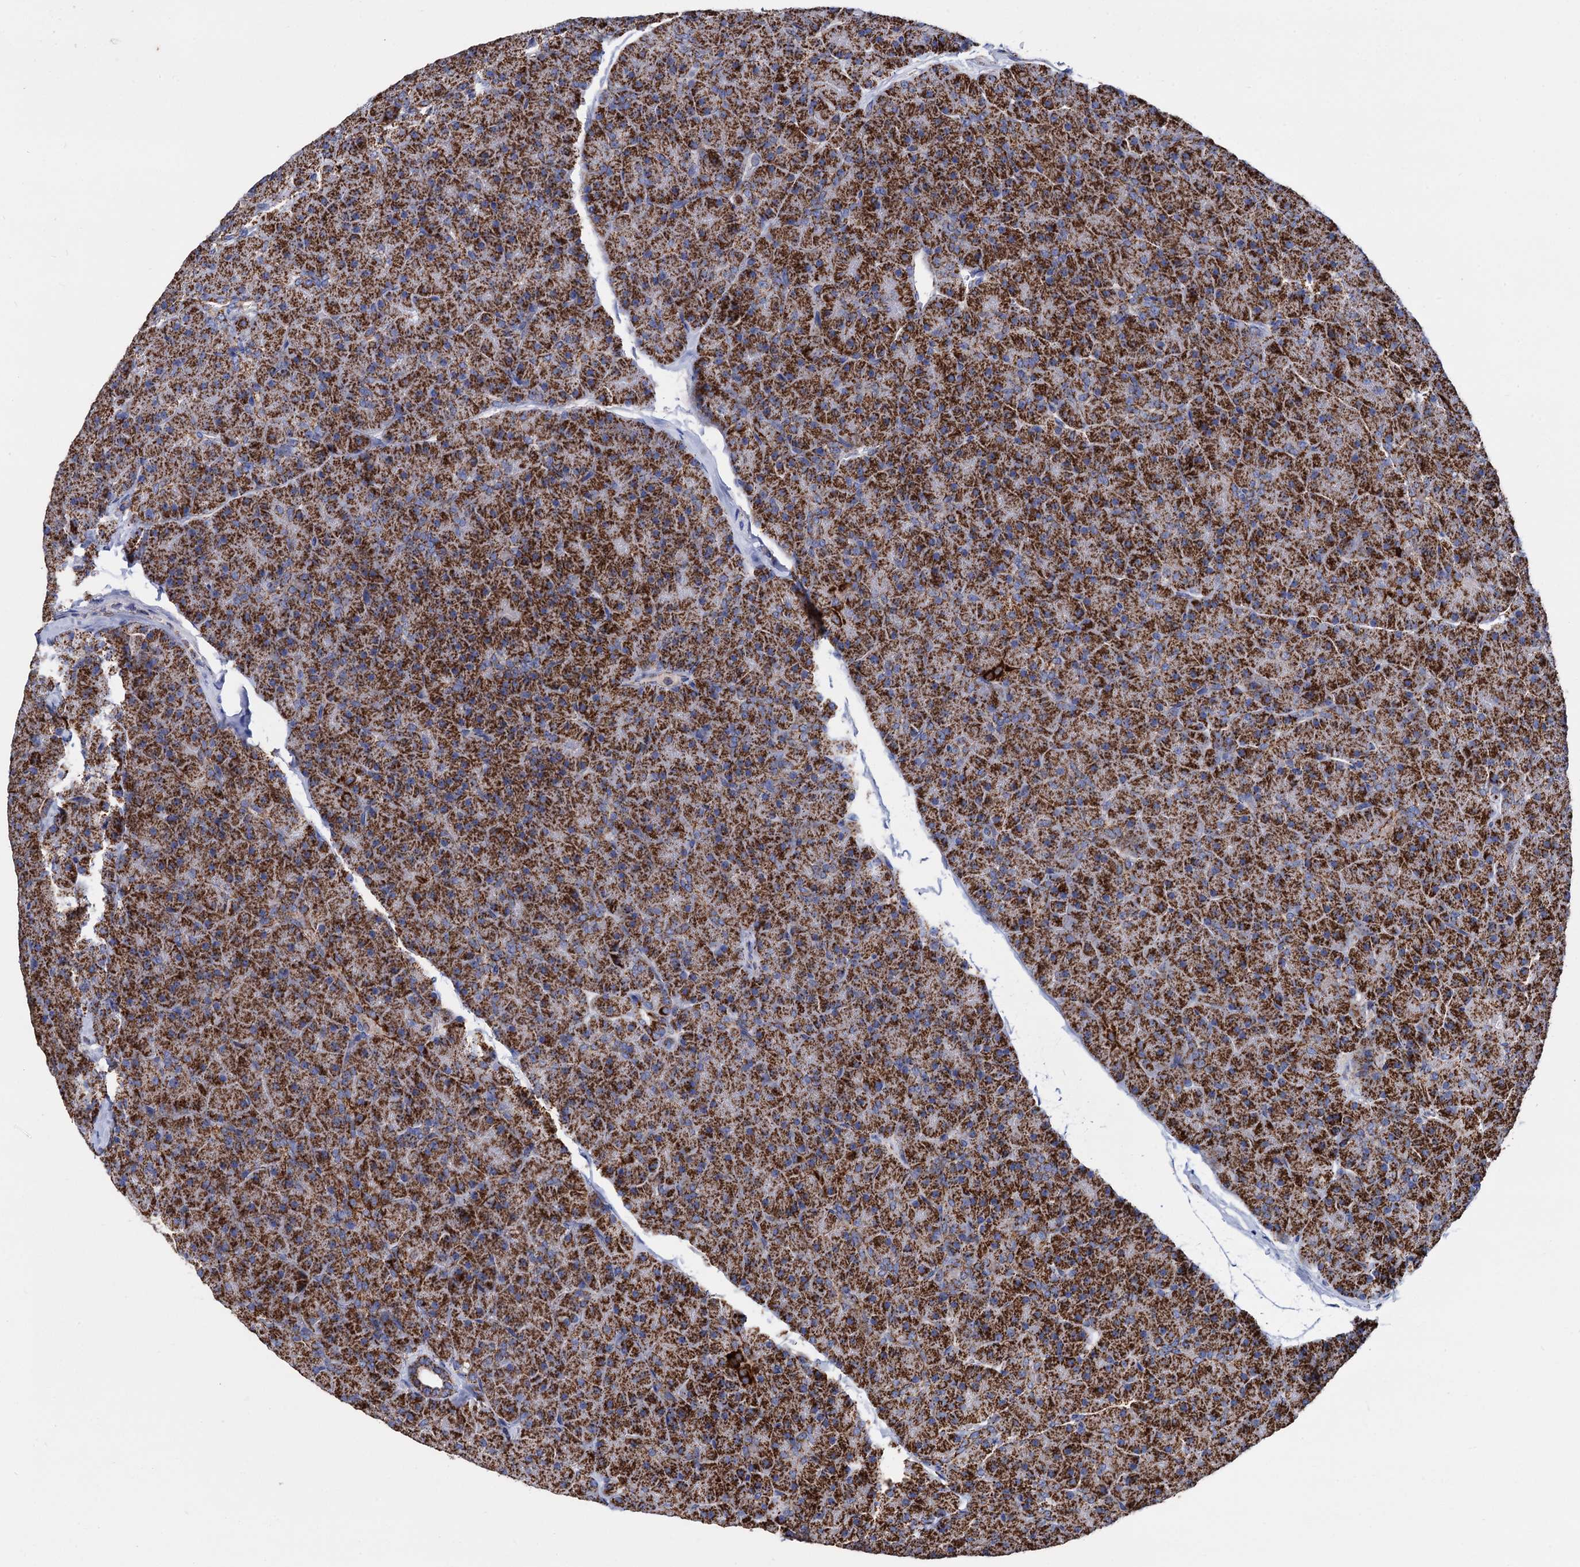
{"staining": {"intensity": "strong", "quantity": ">75%", "location": "cytoplasmic/membranous"}, "tissue": "pancreas", "cell_type": "Exocrine glandular cells", "image_type": "normal", "snomed": [{"axis": "morphology", "description": "Normal tissue, NOS"}, {"axis": "topography", "description": "Pancreas"}], "caption": "Immunohistochemistry (IHC) (DAB) staining of unremarkable human pancreas demonstrates strong cytoplasmic/membranous protein positivity in approximately >75% of exocrine glandular cells. The protein of interest is stained brown, and the nuclei are stained in blue (DAB IHC with brightfield microscopy, high magnification).", "gene": "TIMM10", "patient": {"sex": "male", "age": 36}}